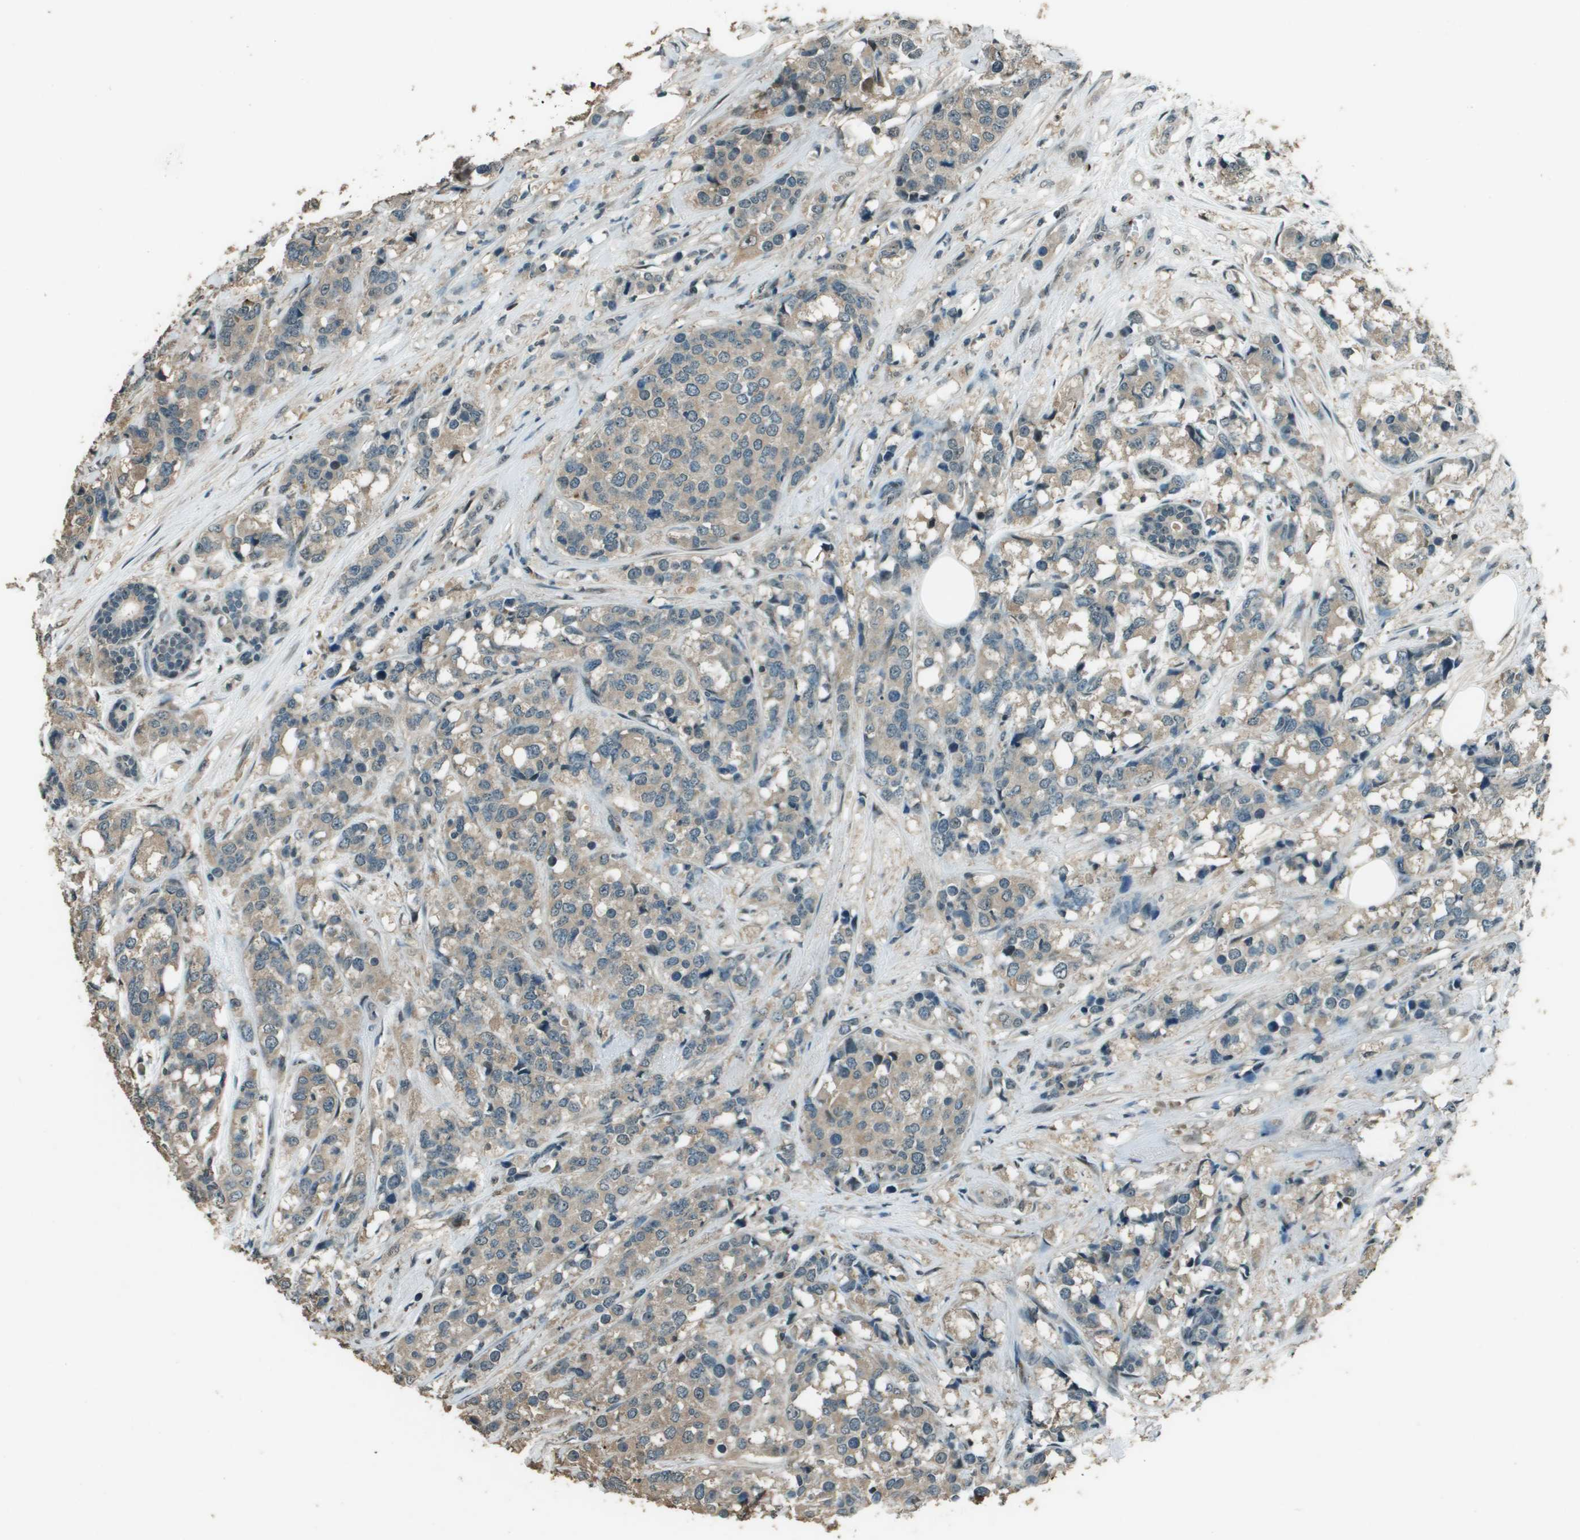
{"staining": {"intensity": "weak", "quantity": ">75%", "location": "cytoplasmic/membranous"}, "tissue": "breast cancer", "cell_type": "Tumor cells", "image_type": "cancer", "snomed": [{"axis": "morphology", "description": "Lobular carcinoma"}, {"axis": "topography", "description": "Breast"}], "caption": "IHC of lobular carcinoma (breast) displays low levels of weak cytoplasmic/membranous expression in about >75% of tumor cells.", "gene": "SDC3", "patient": {"sex": "female", "age": 59}}